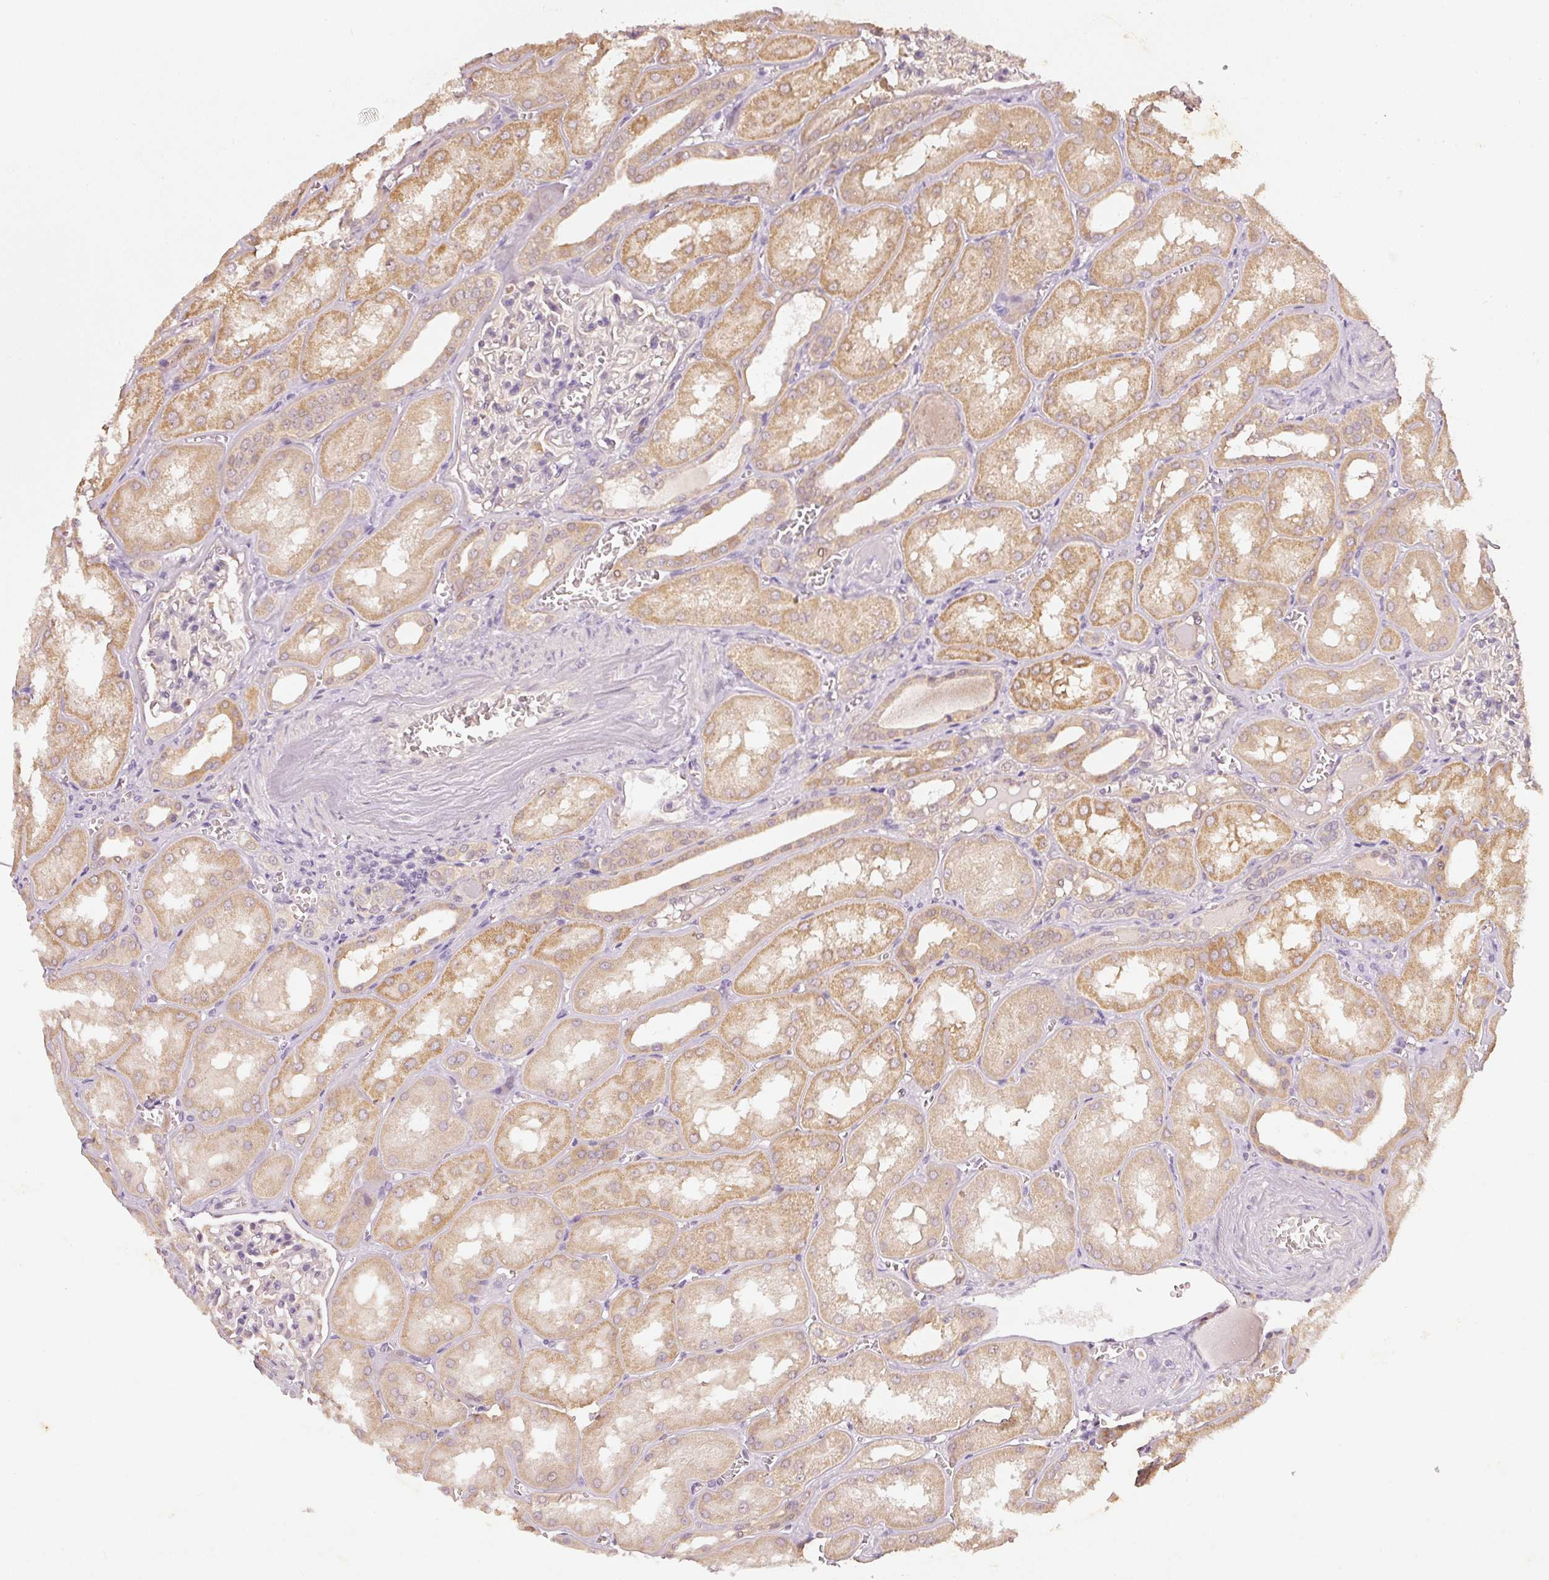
{"staining": {"intensity": "negative", "quantity": "none", "location": "none"}, "tissue": "kidney", "cell_type": "Cells in glomeruli", "image_type": "normal", "snomed": [{"axis": "morphology", "description": "Normal tissue, NOS"}, {"axis": "topography", "description": "Kidney"}], "caption": "This is an immunohistochemistry photomicrograph of normal kidney. There is no staining in cells in glomeruli.", "gene": "RGL2", "patient": {"sex": "male", "age": 61}}